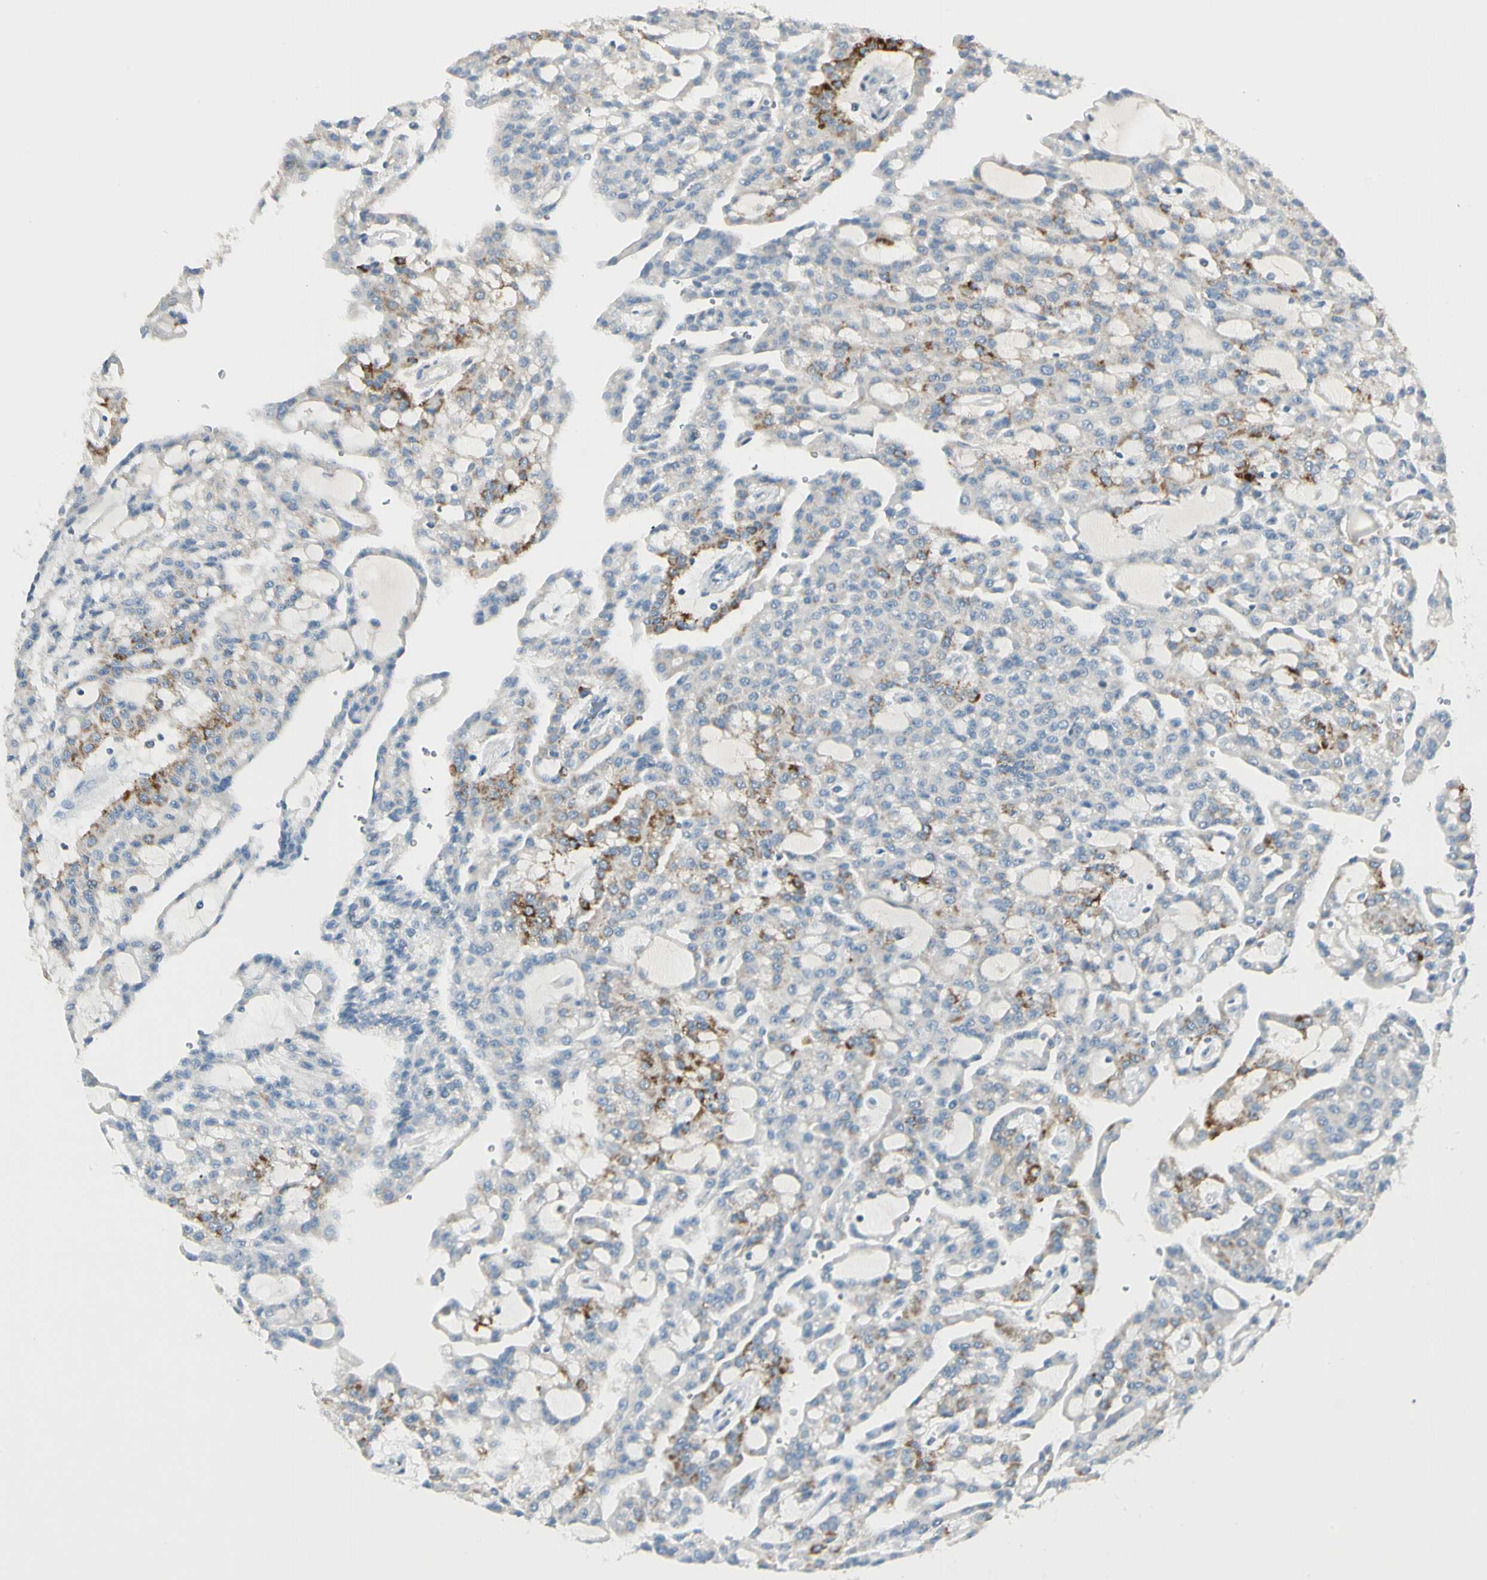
{"staining": {"intensity": "strong", "quantity": "<25%", "location": "cytoplasmic/membranous"}, "tissue": "renal cancer", "cell_type": "Tumor cells", "image_type": "cancer", "snomed": [{"axis": "morphology", "description": "Adenocarcinoma, NOS"}, {"axis": "topography", "description": "Kidney"}], "caption": "Renal adenocarcinoma tissue reveals strong cytoplasmic/membranous expression in about <25% of tumor cells", "gene": "SLC6A15", "patient": {"sex": "male", "age": 63}}